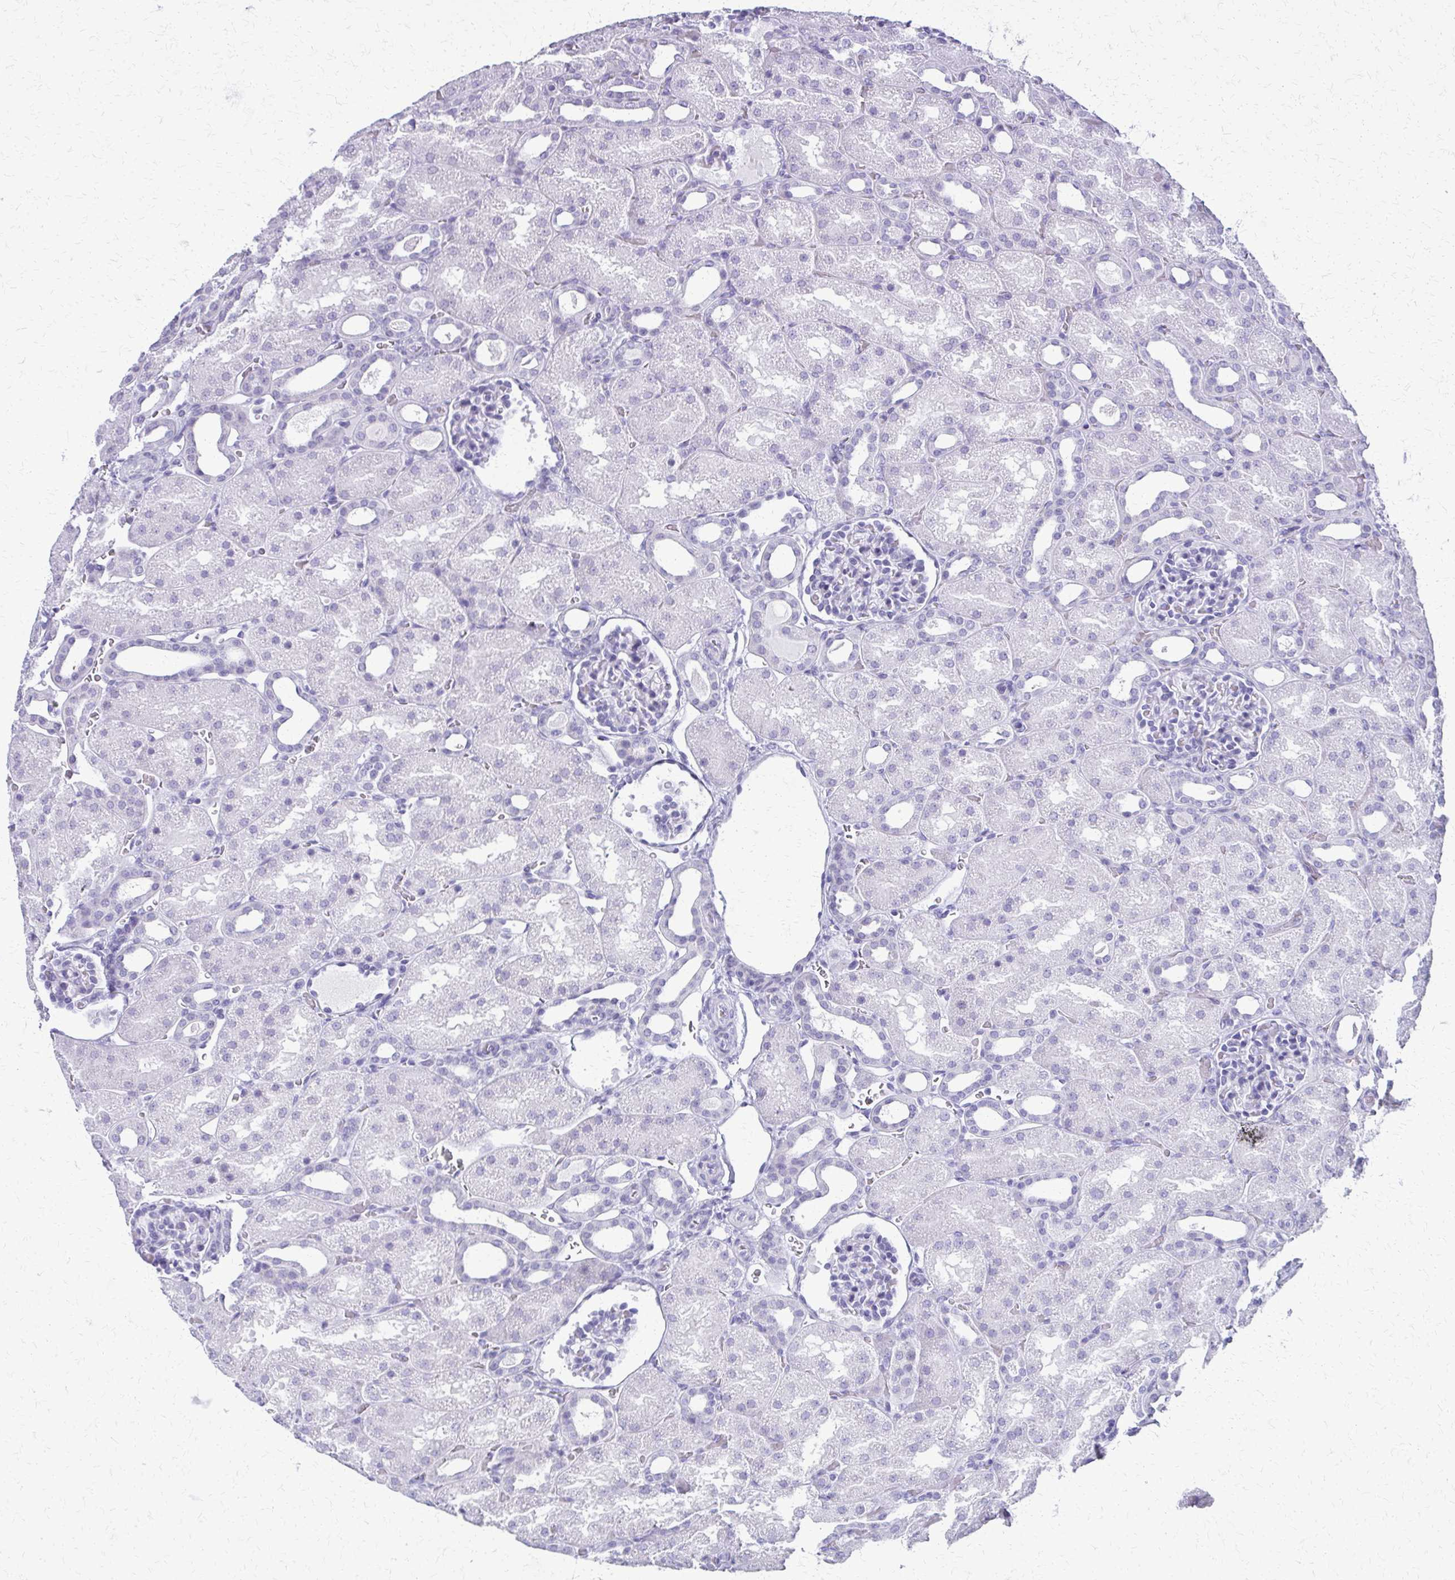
{"staining": {"intensity": "negative", "quantity": "none", "location": "none"}, "tissue": "kidney", "cell_type": "Cells in glomeruli", "image_type": "normal", "snomed": [{"axis": "morphology", "description": "Normal tissue, NOS"}, {"axis": "topography", "description": "Kidney"}], "caption": "Immunohistochemistry of normal kidney displays no positivity in cells in glomeruli.", "gene": "FAM162B", "patient": {"sex": "male", "age": 2}}